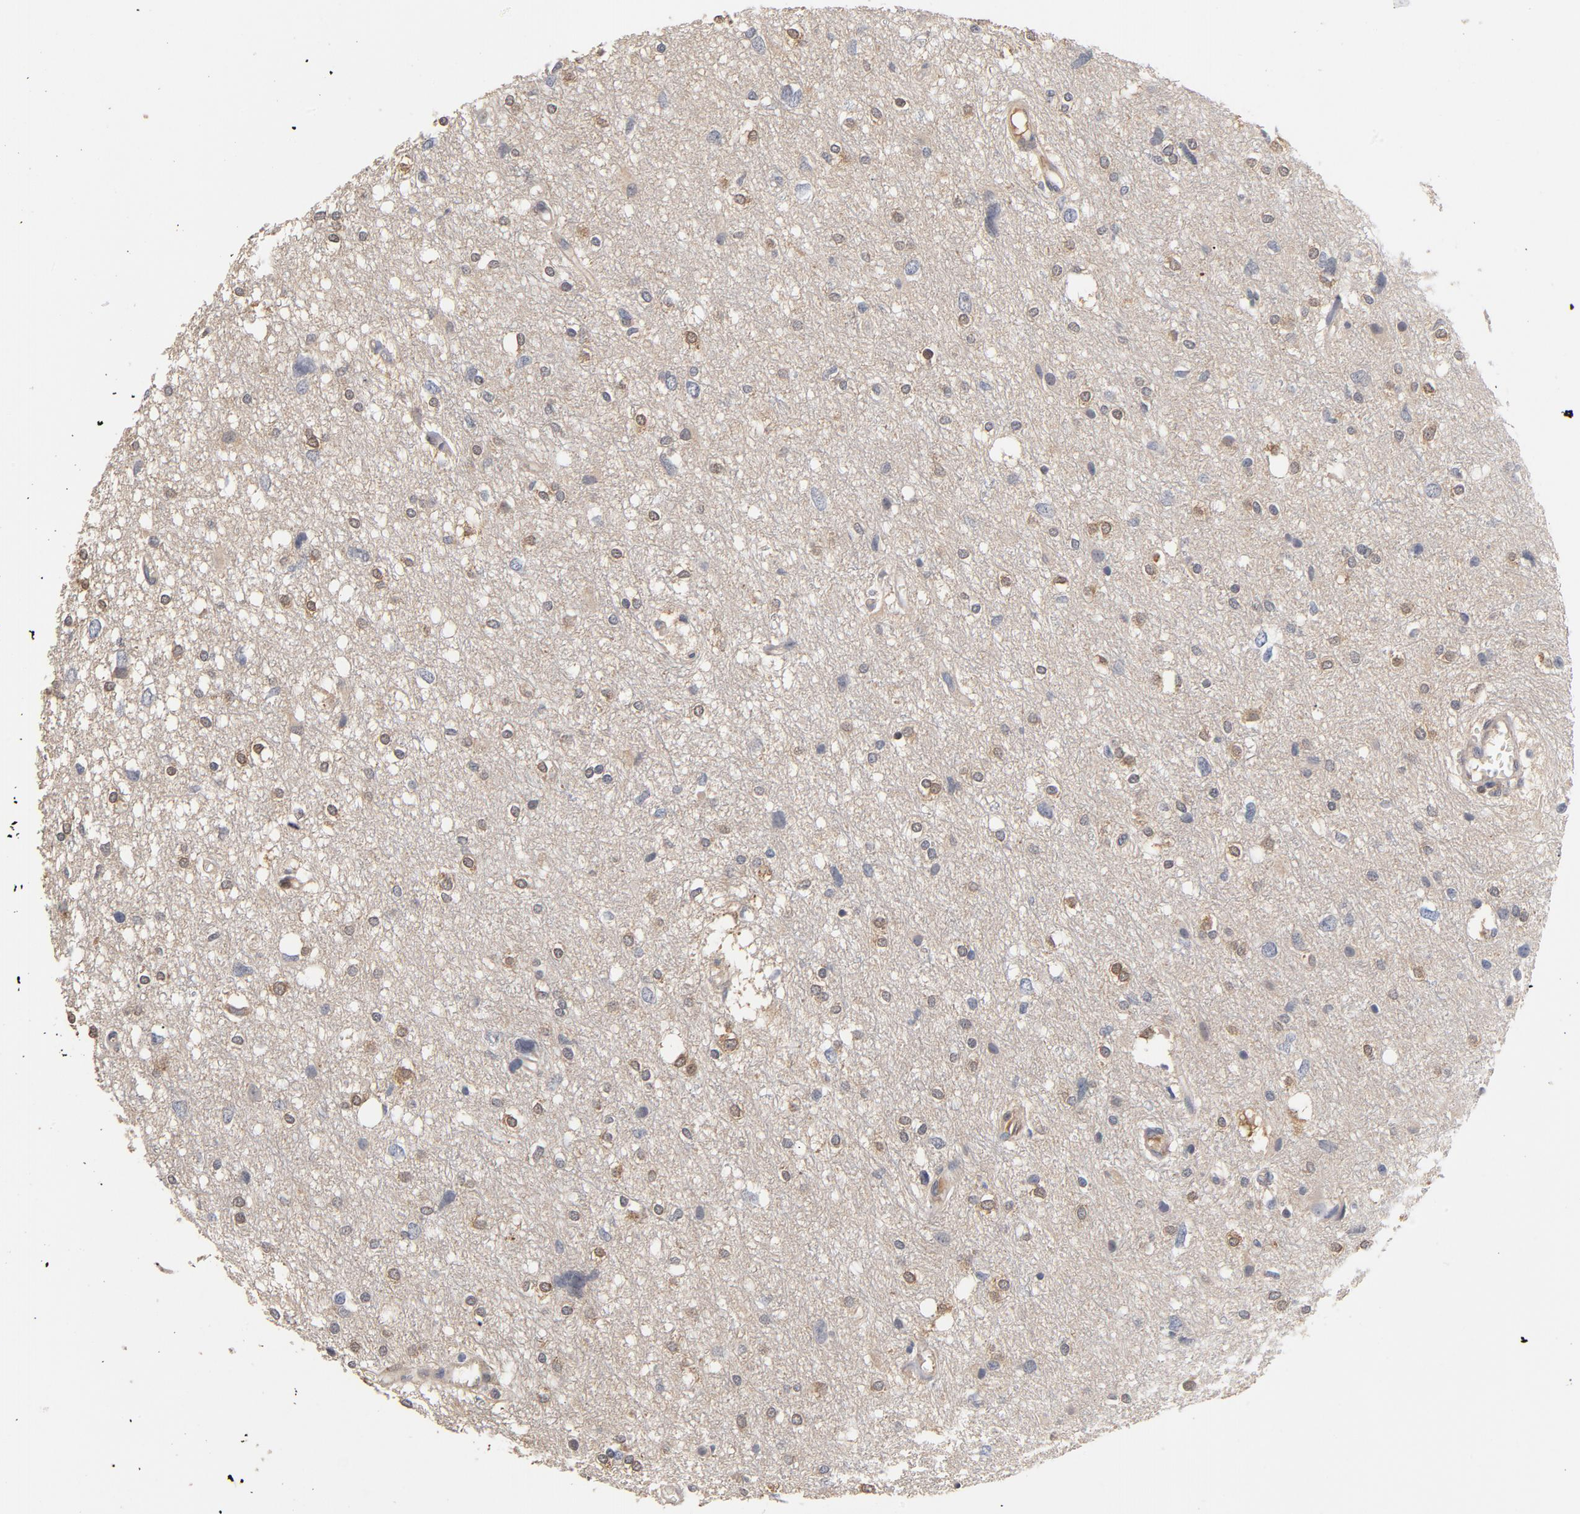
{"staining": {"intensity": "weak", "quantity": "<25%", "location": "cytoplasmic/membranous"}, "tissue": "glioma", "cell_type": "Tumor cells", "image_type": "cancer", "snomed": [{"axis": "morphology", "description": "Glioma, malignant, High grade"}, {"axis": "topography", "description": "Brain"}], "caption": "Glioma was stained to show a protein in brown. There is no significant staining in tumor cells. The staining was performed using DAB to visualize the protein expression in brown, while the nuclei were stained in blue with hematoxylin (Magnification: 20x).", "gene": "MIF", "patient": {"sex": "female", "age": 59}}